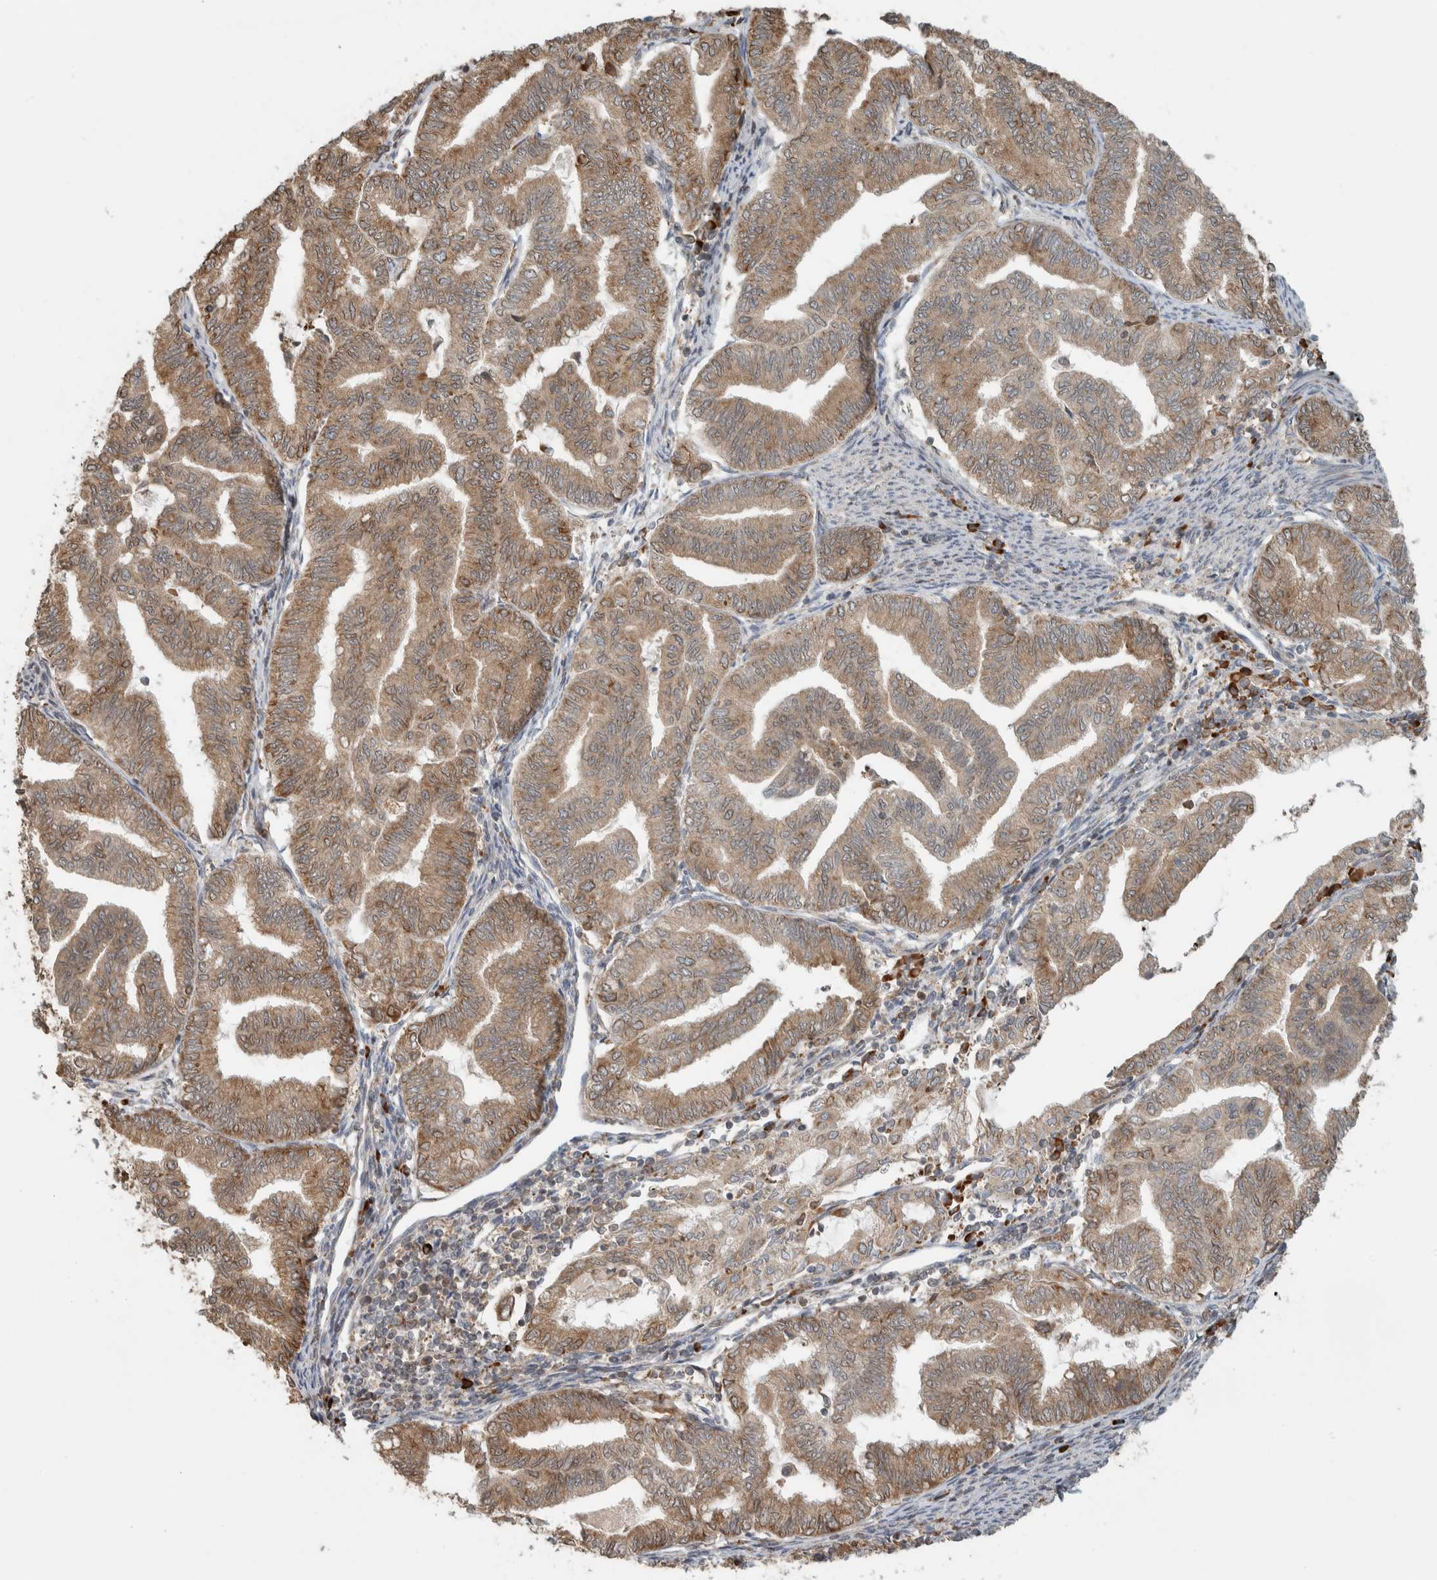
{"staining": {"intensity": "moderate", "quantity": ">75%", "location": "cytoplasmic/membranous"}, "tissue": "endometrial cancer", "cell_type": "Tumor cells", "image_type": "cancer", "snomed": [{"axis": "morphology", "description": "Adenocarcinoma, NOS"}, {"axis": "topography", "description": "Endometrium"}], "caption": "The histopathology image shows staining of endometrial adenocarcinoma, revealing moderate cytoplasmic/membranous protein positivity (brown color) within tumor cells. The staining was performed using DAB to visualize the protein expression in brown, while the nuclei were stained in blue with hematoxylin (Magnification: 20x).", "gene": "CNTROB", "patient": {"sex": "female", "age": 79}}